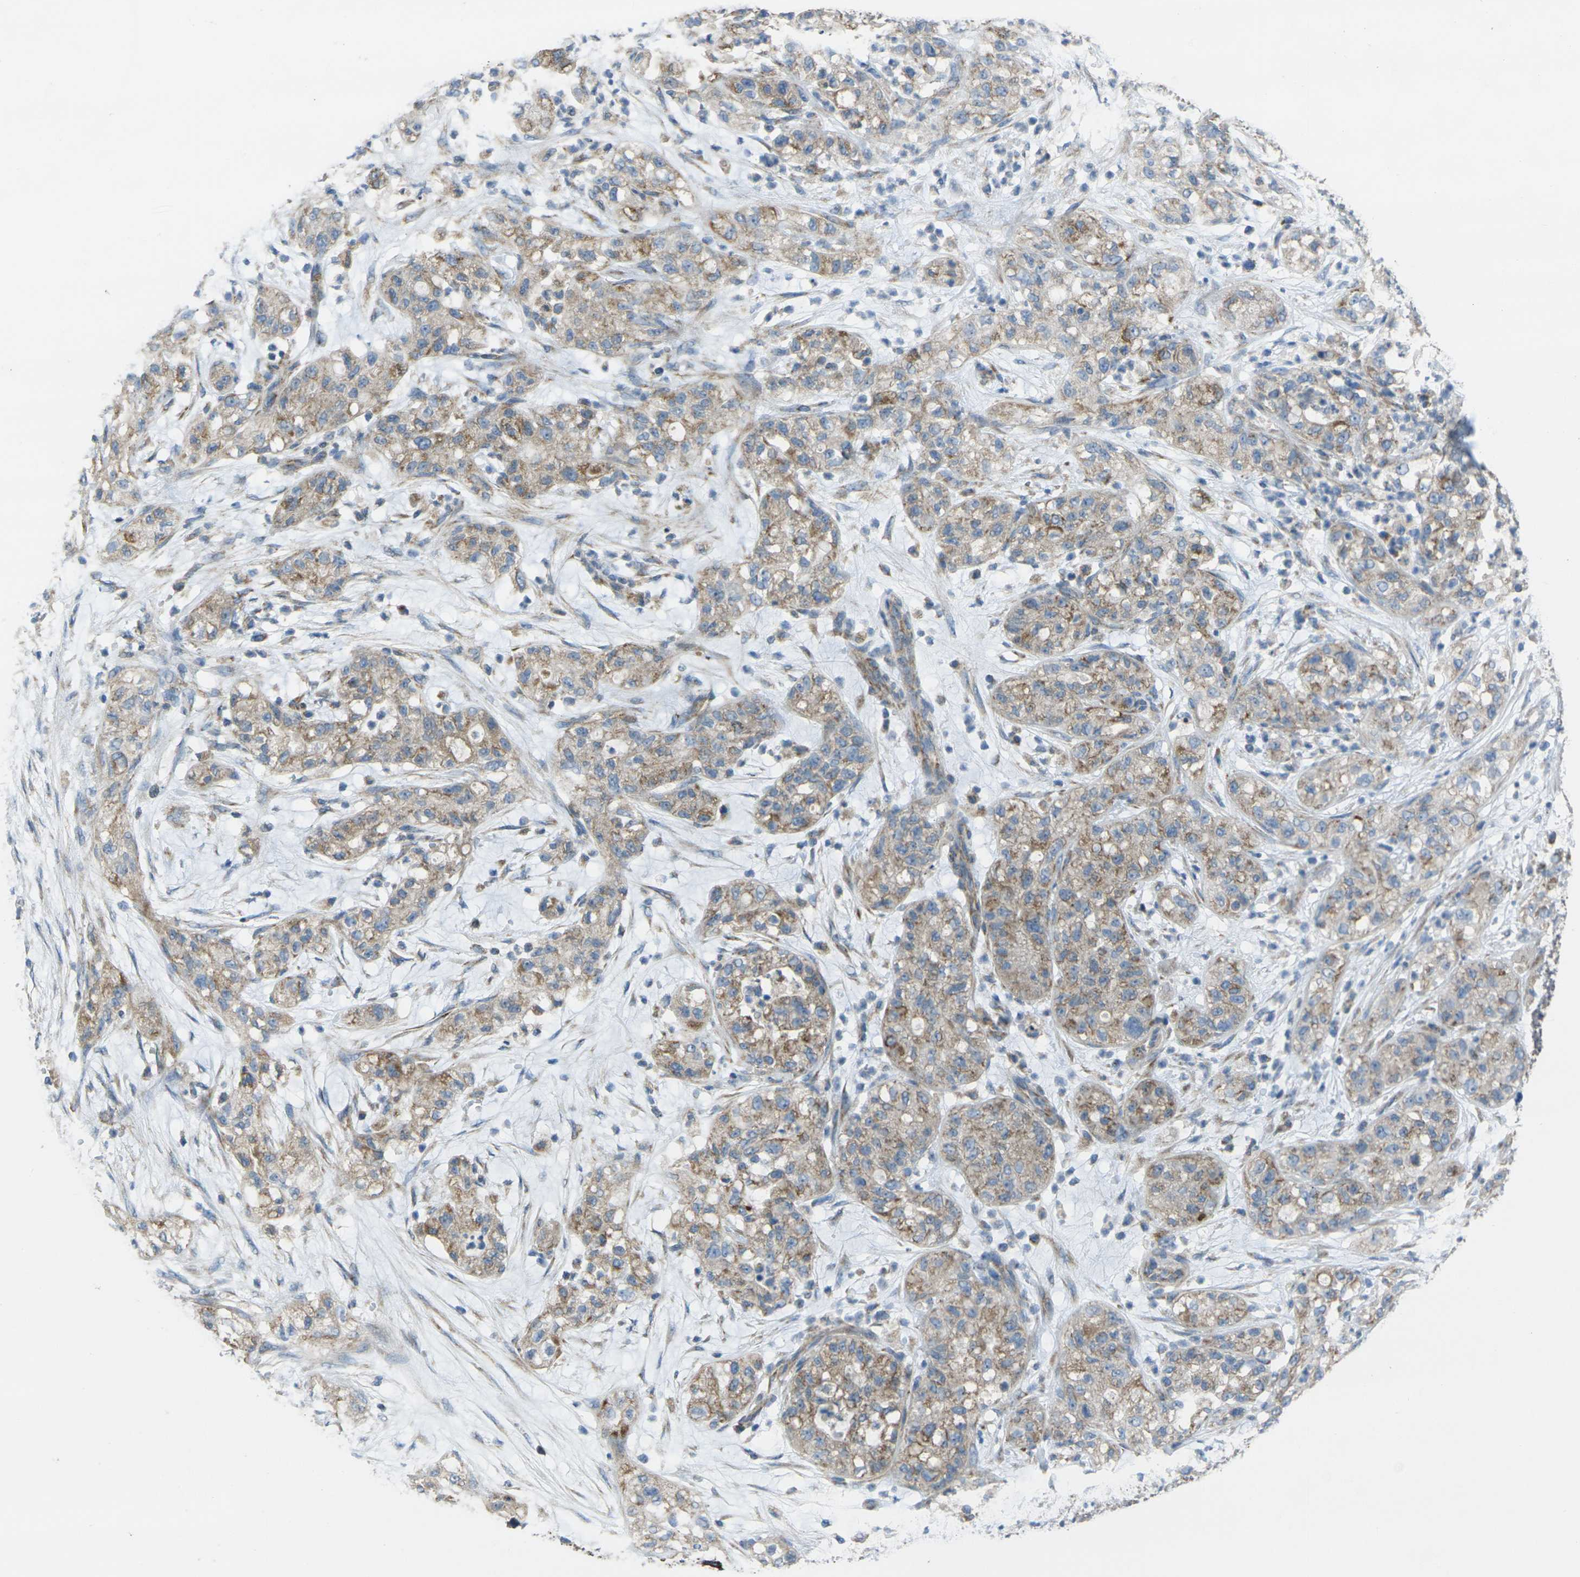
{"staining": {"intensity": "moderate", "quantity": "25%-75%", "location": "cytoplasmic/membranous"}, "tissue": "pancreatic cancer", "cell_type": "Tumor cells", "image_type": "cancer", "snomed": [{"axis": "morphology", "description": "Adenocarcinoma, NOS"}, {"axis": "topography", "description": "Pancreas"}], "caption": "A photomicrograph of human pancreatic cancer (adenocarcinoma) stained for a protein exhibits moderate cytoplasmic/membranous brown staining in tumor cells.", "gene": "TMEM120B", "patient": {"sex": "female", "age": 78}}